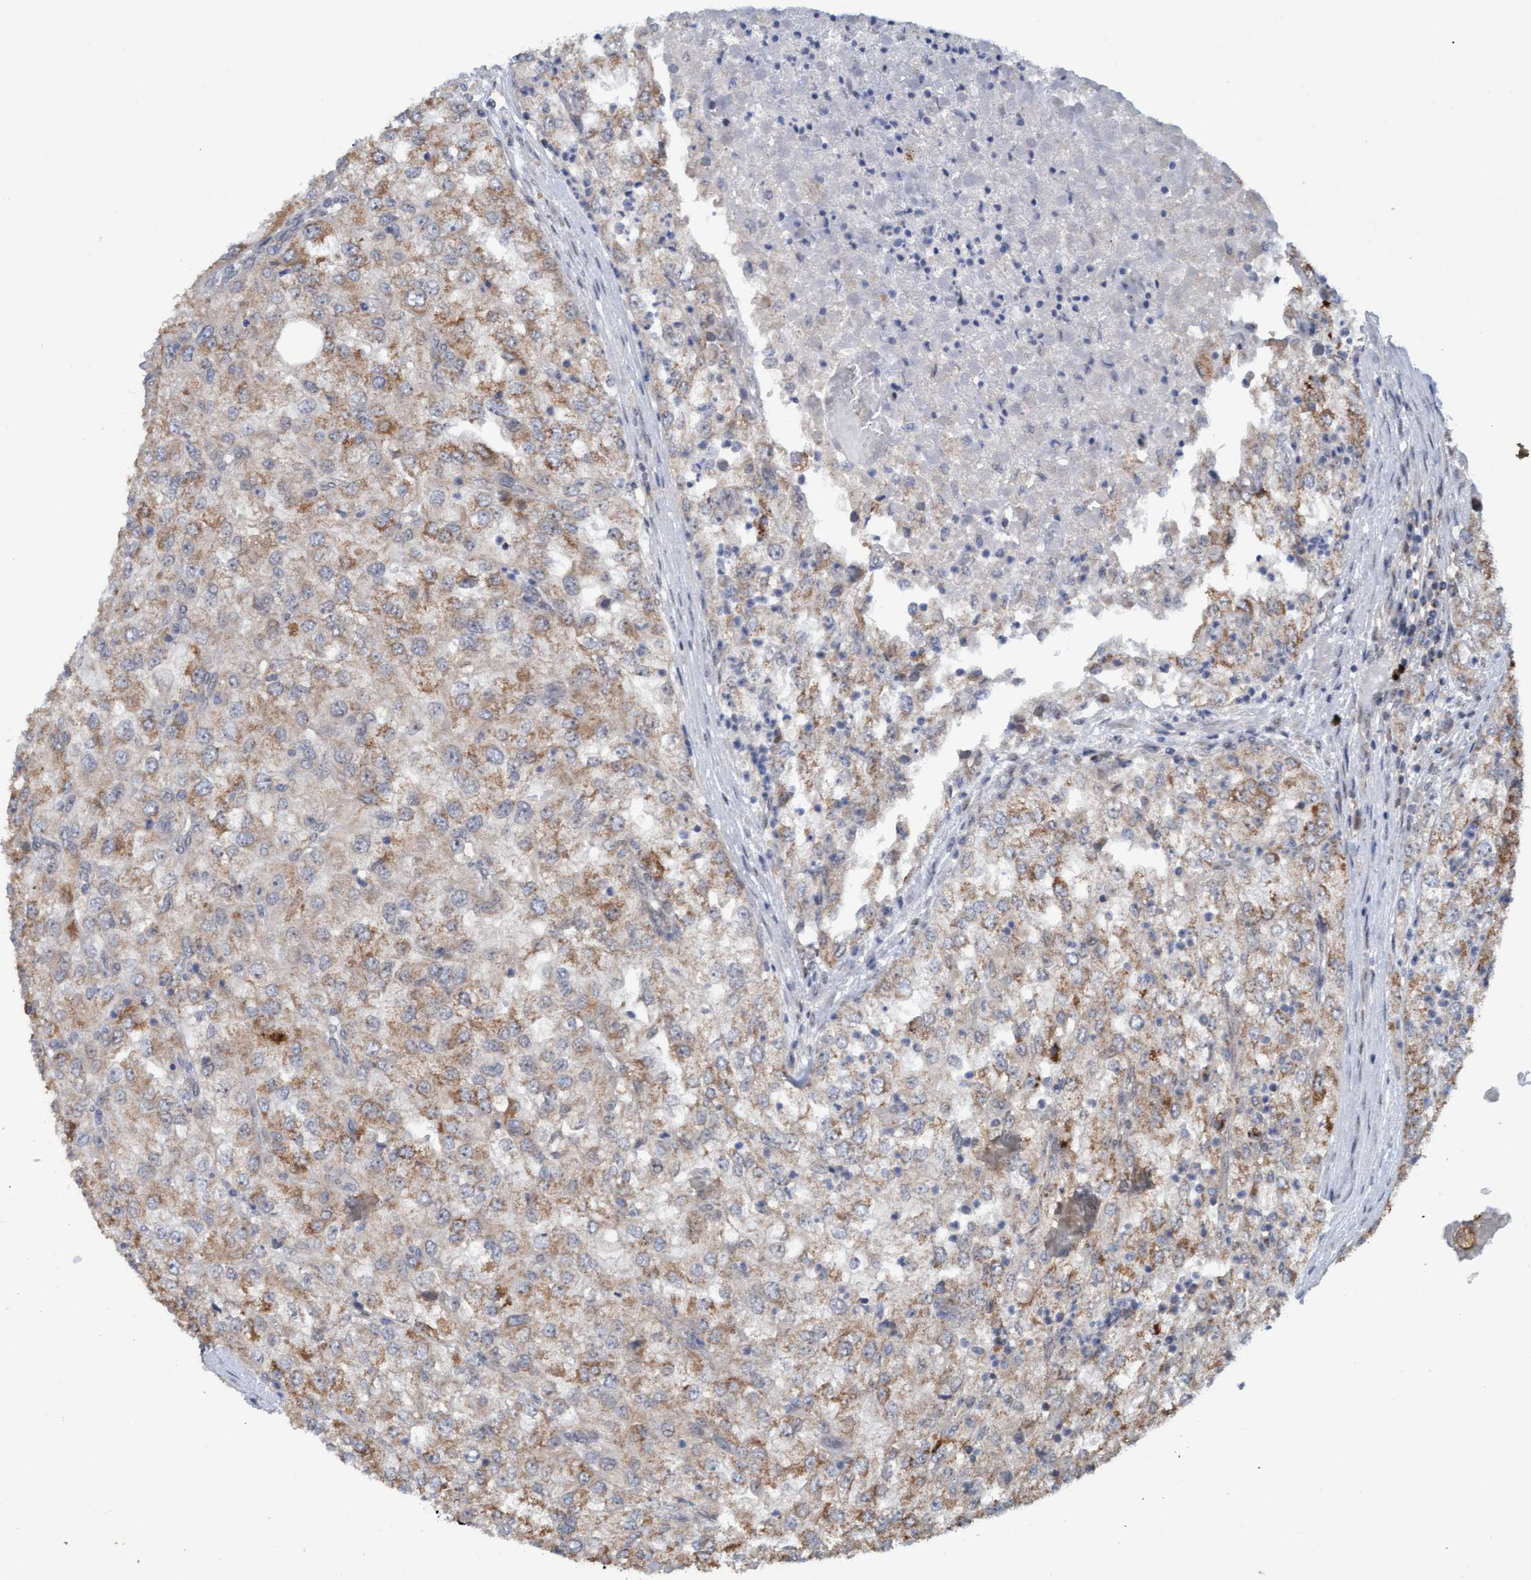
{"staining": {"intensity": "moderate", "quantity": "25%-75%", "location": "cytoplasmic/membranous"}, "tissue": "renal cancer", "cell_type": "Tumor cells", "image_type": "cancer", "snomed": [{"axis": "morphology", "description": "Adenocarcinoma, NOS"}, {"axis": "topography", "description": "Kidney"}], "caption": "Human renal cancer (adenocarcinoma) stained with a brown dye shows moderate cytoplasmic/membranous positive expression in about 25%-75% of tumor cells.", "gene": "MGLL", "patient": {"sex": "female", "age": 54}}